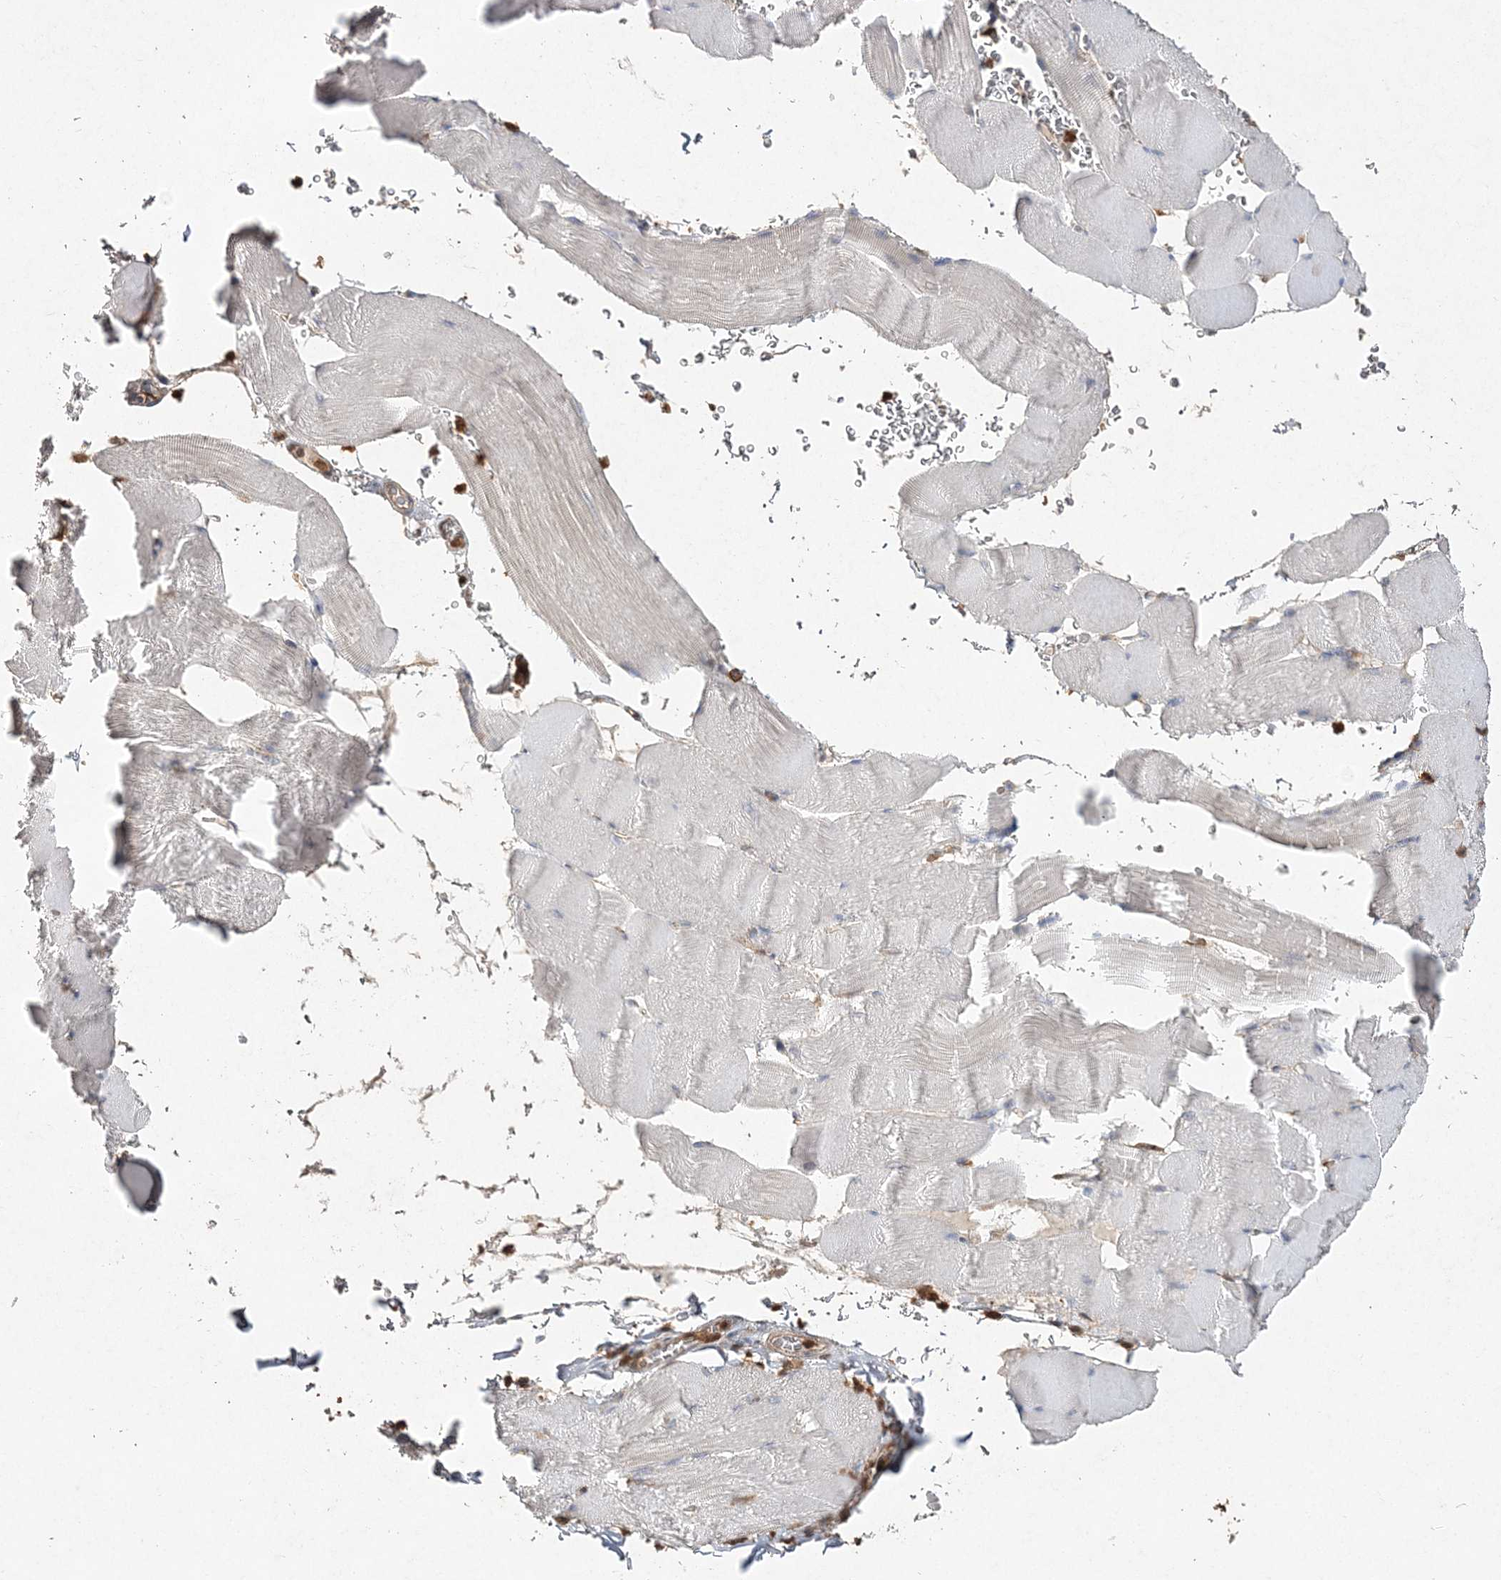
{"staining": {"intensity": "negative", "quantity": "none", "location": "none"}, "tissue": "skeletal muscle", "cell_type": "Myocytes", "image_type": "normal", "snomed": [{"axis": "morphology", "description": "Normal tissue, NOS"}, {"axis": "topography", "description": "Skeletal muscle"}], "caption": "Myocytes show no significant protein positivity in benign skeletal muscle. (Immunohistochemistry, brightfield microscopy, high magnification).", "gene": "S100A11", "patient": {"sex": "male", "age": 62}}